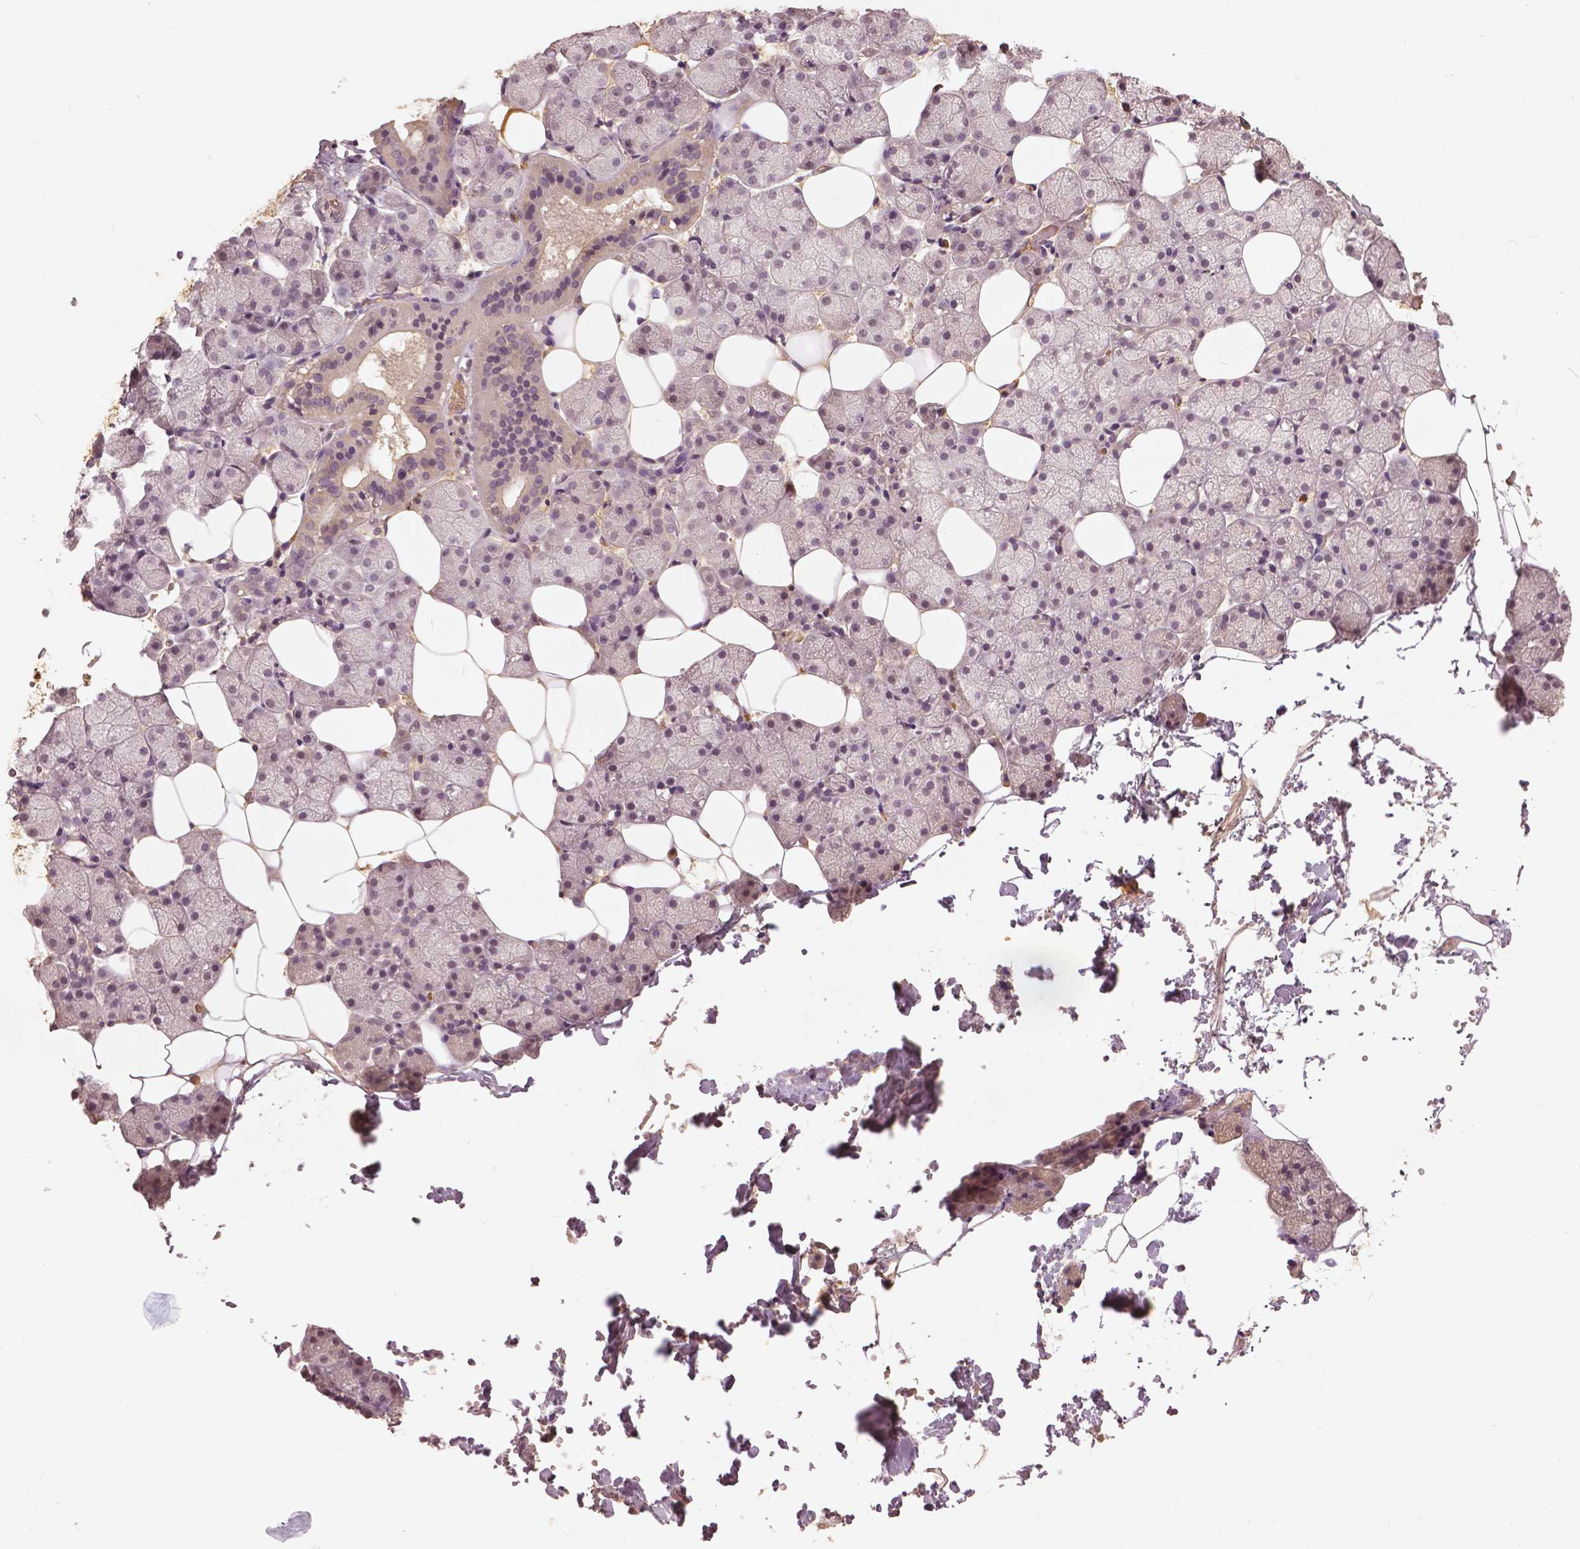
{"staining": {"intensity": "weak", "quantity": "25%-75%", "location": "nuclear"}, "tissue": "salivary gland", "cell_type": "Glandular cells", "image_type": "normal", "snomed": [{"axis": "morphology", "description": "Normal tissue, NOS"}, {"axis": "topography", "description": "Salivary gland"}], "caption": "Glandular cells show low levels of weak nuclear expression in about 25%-75% of cells in benign human salivary gland.", "gene": "ANGPTL4", "patient": {"sex": "male", "age": 38}}